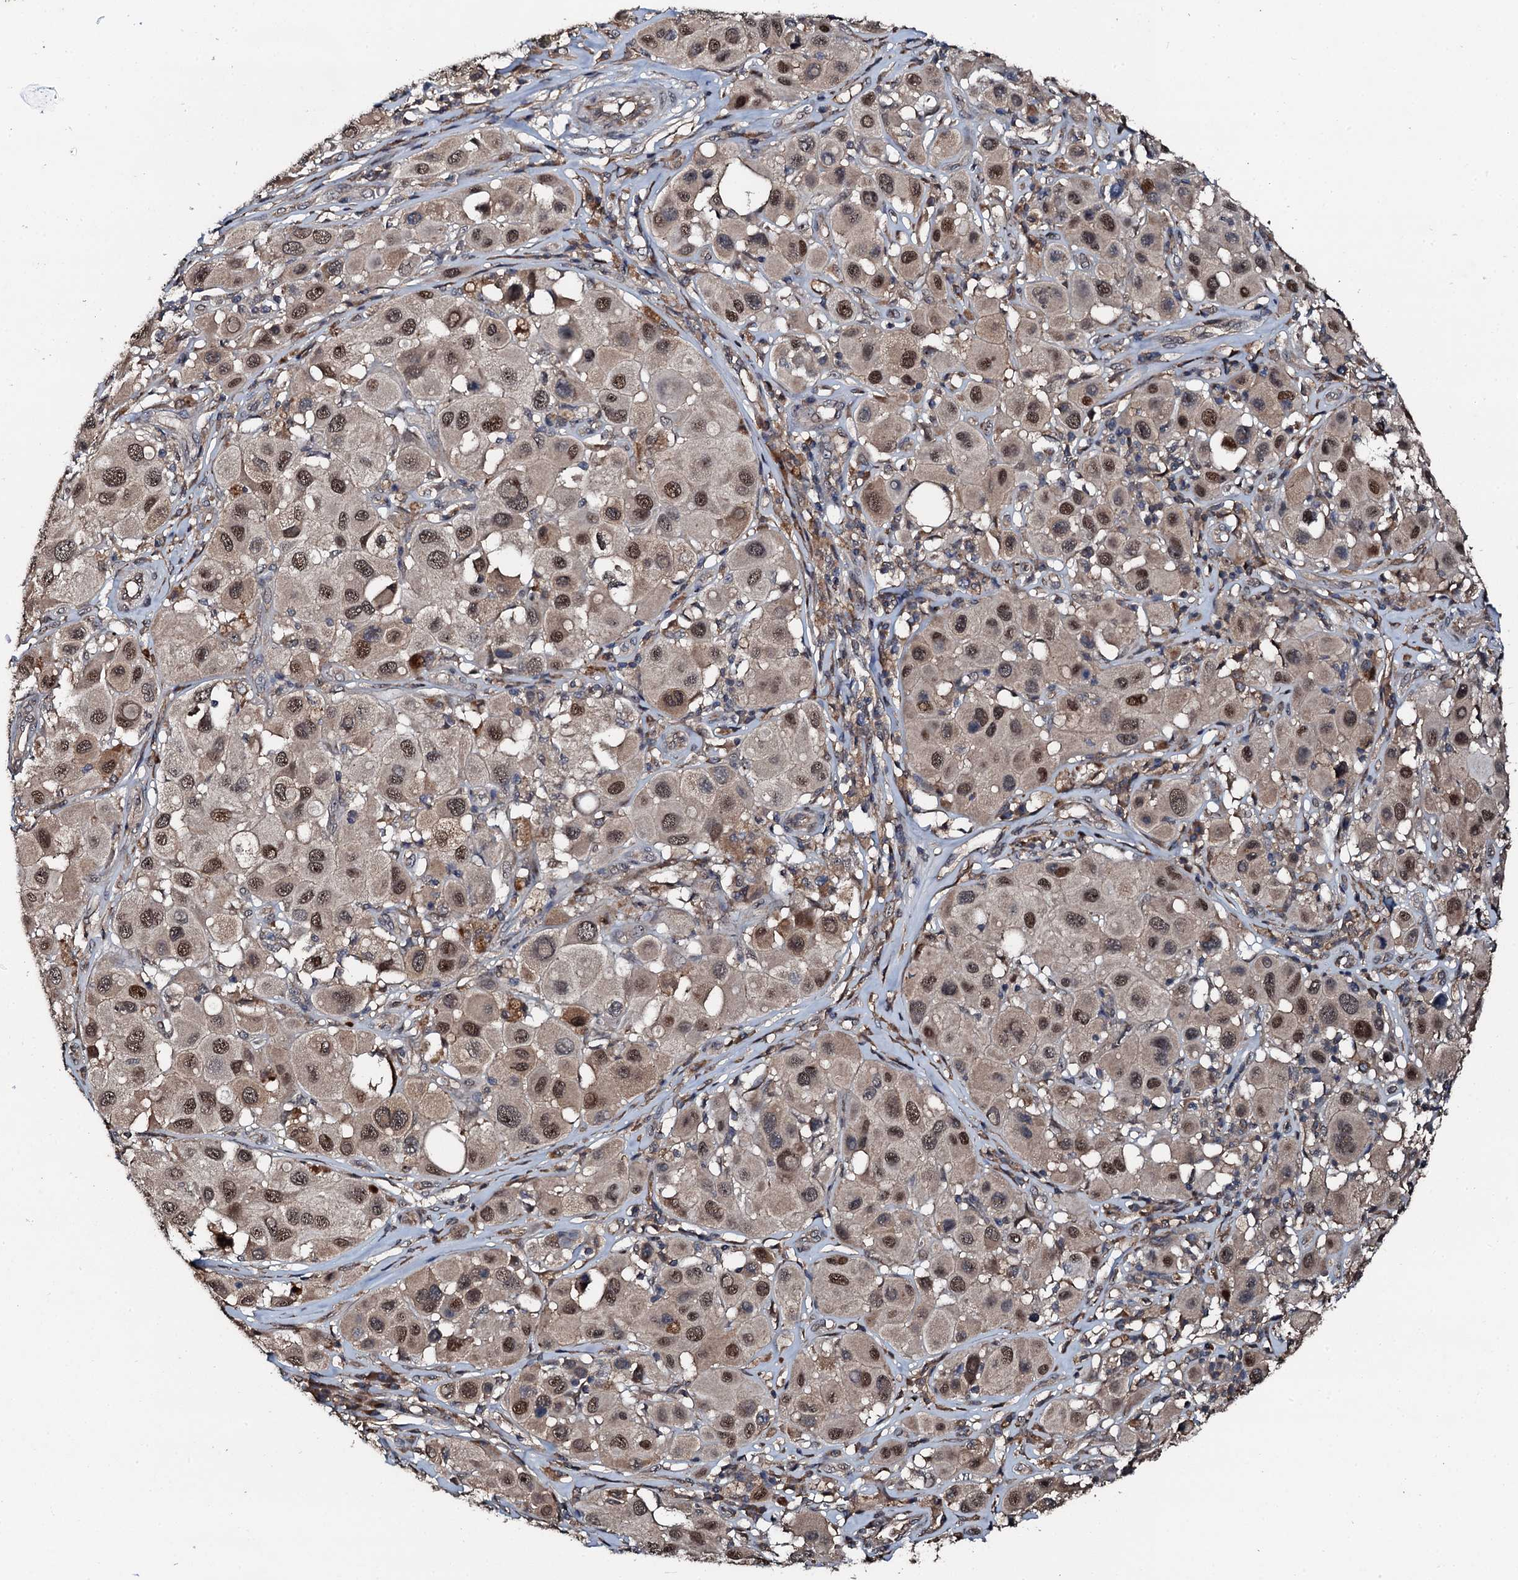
{"staining": {"intensity": "moderate", "quantity": ">75%", "location": "nuclear"}, "tissue": "melanoma", "cell_type": "Tumor cells", "image_type": "cancer", "snomed": [{"axis": "morphology", "description": "Malignant melanoma, Metastatic site"}, {"axis": "topography", "description": "Skin"}], "caption": "Moderate nuclear expression for a protein is present in approximately >75% of tumor cells of malignant melanoma (metastatic site) using immunohistochemistry.", "gene": "FLYWCH1", "patient": {"sex": "male", "age": 41}}